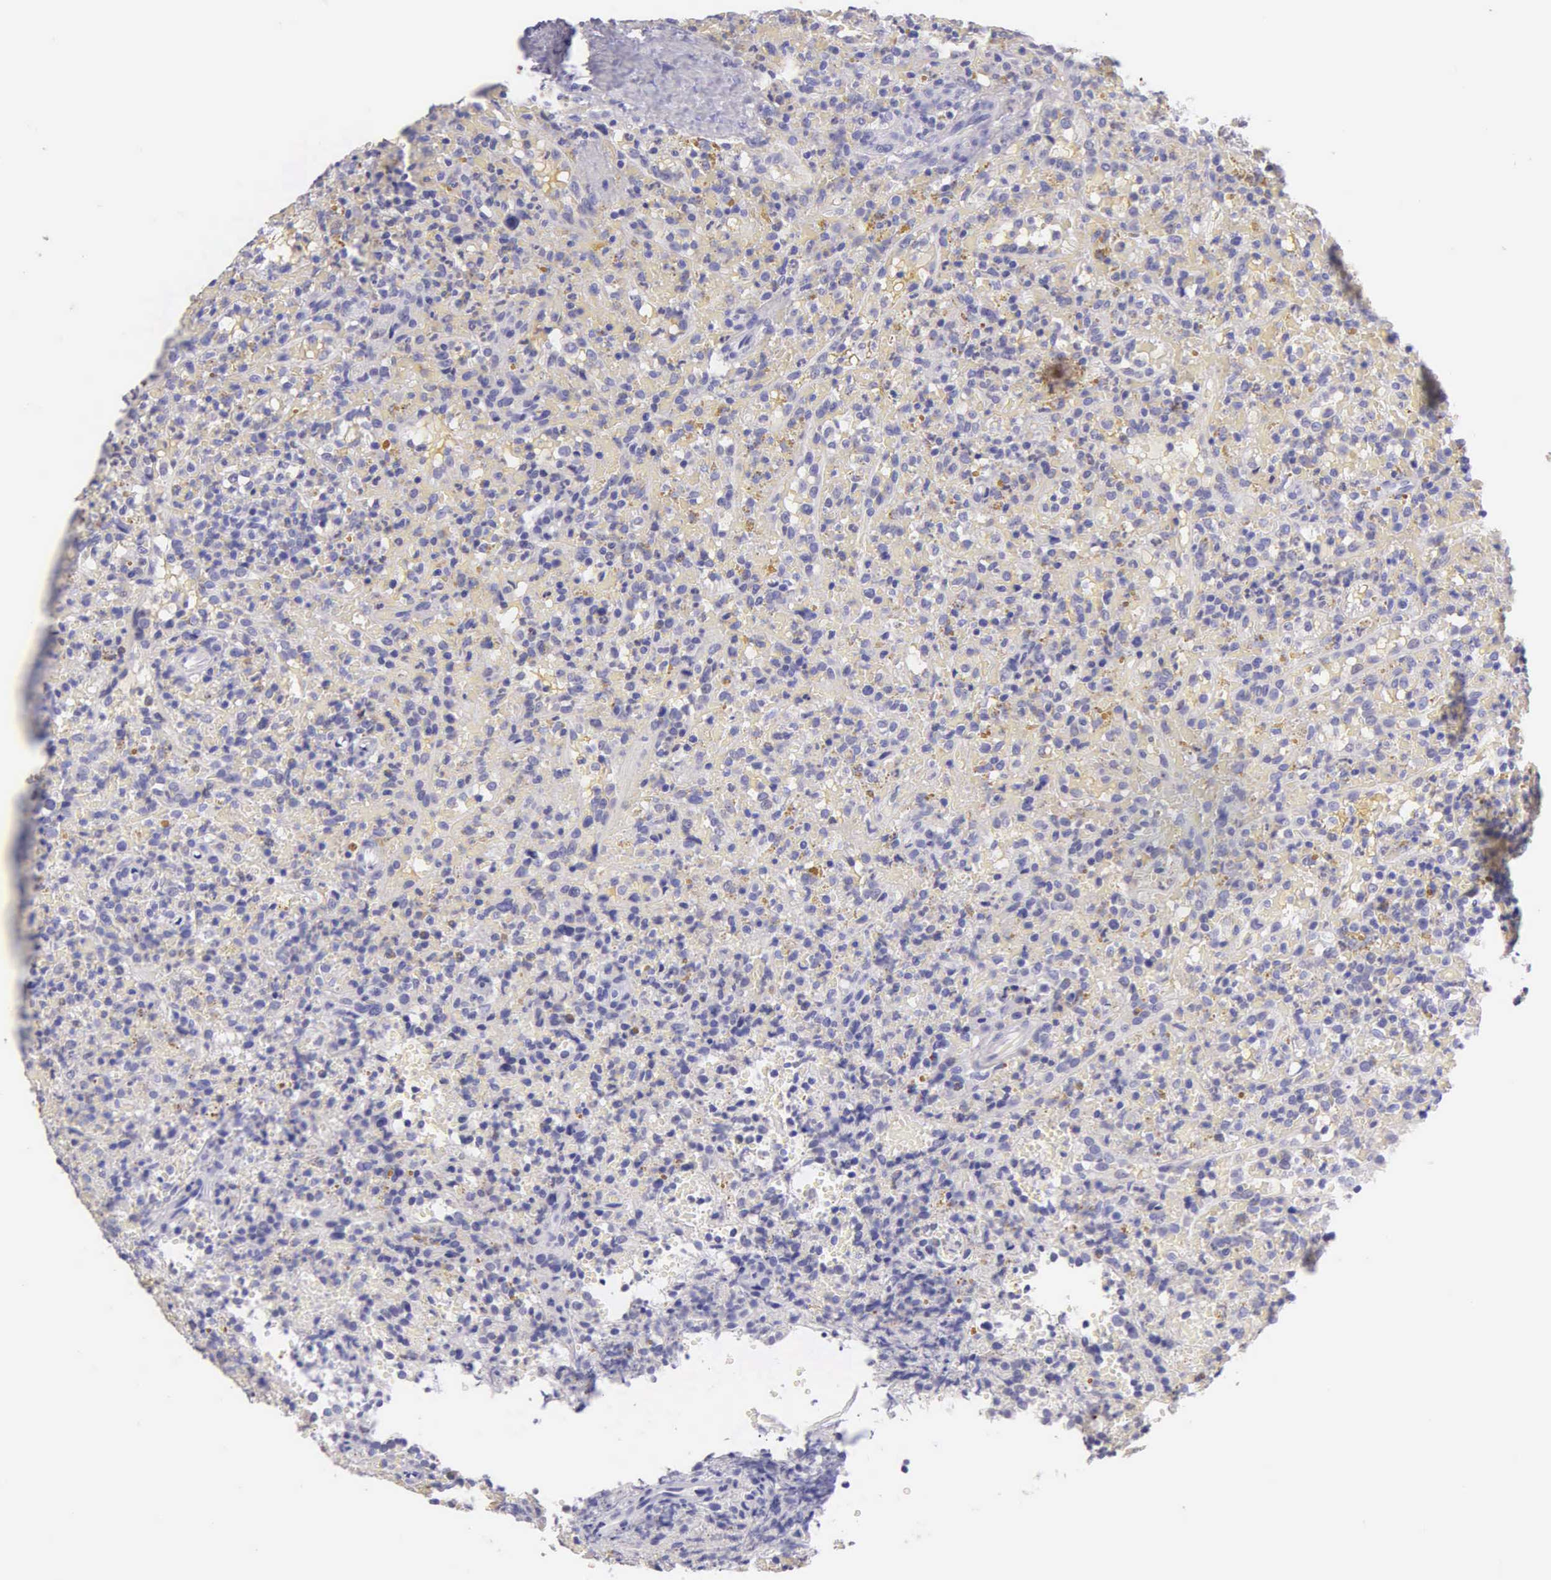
{"staining": {"intensity": "negative", "quantity": "none", "location": "none"}, "tissue": "lymphoma", "cell_type": "Tumor cells", "image_type": "cancer", "snomed": [{"axis": "morphology", "description": "Malignant lymphoma, non-Hodgkin's type, High grade"}, {"axis": "topography", "description": "Spleen"}, {"axis": "topography", "description": "Lymph node"}], "caption": "This is a image of immunohistochemistry staining of lymphoma, which shows no staining in tumor cells. (DAB (3,3'-diaminobenzidine) immunohistochemistry (IHC) visualized using brightfield microscopy, high magnification).", "gene": "KRT17", "patient": {"sex": "female", "age": 70}}